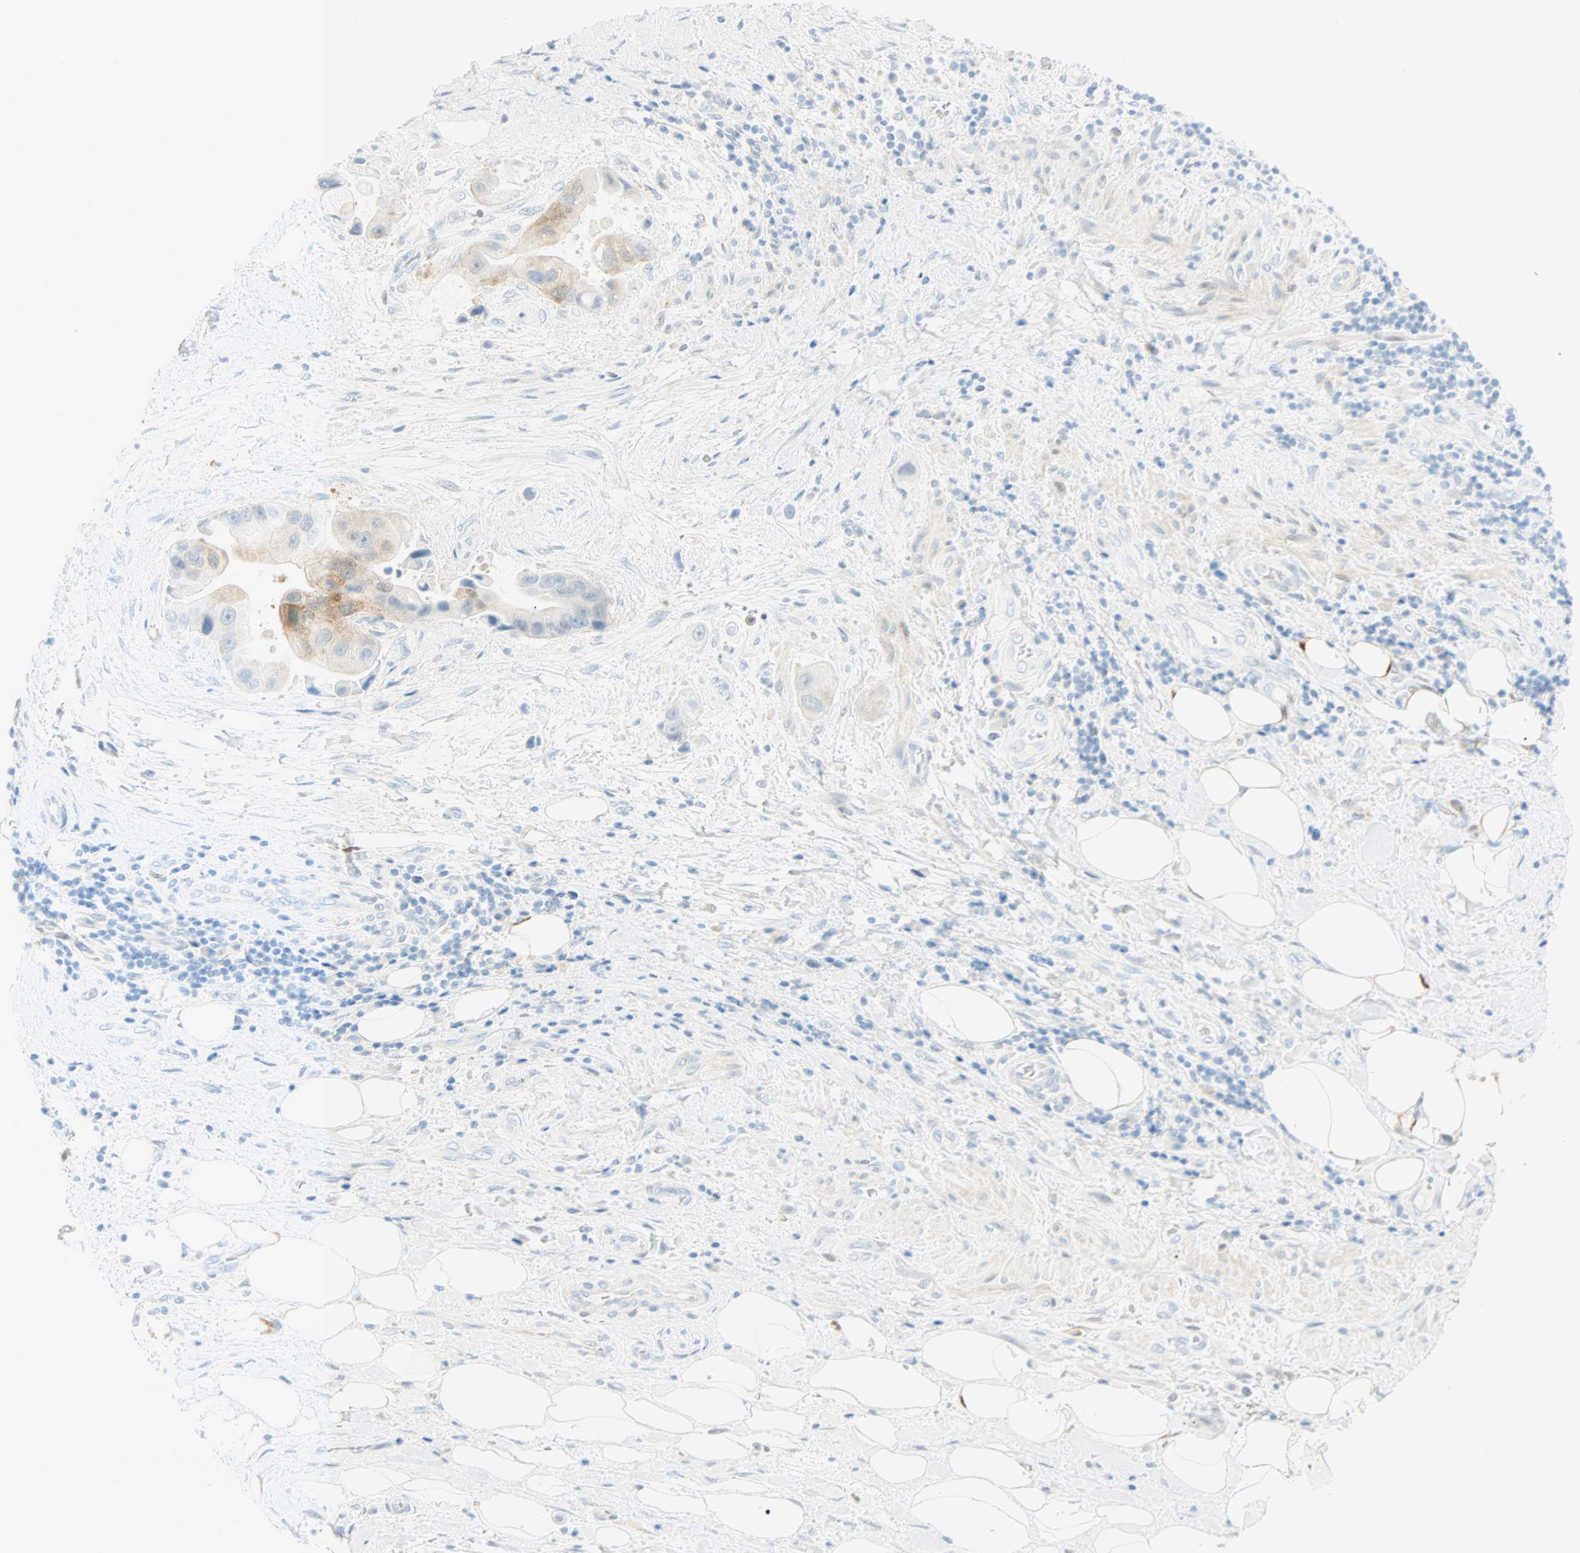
{"staining": {"intensity": "weak", "quantity": "<25%", "location": "cytoplasmic/membranous"}, "tissue": "liver cancer", "cell_type": "Tumor cells", "image_type": "cancer", "snomed": [{"axis": "morphology", "description": "Normal tissue, NOS"}, {"axis": "morphology", "description": "Cholangiocarcinoma"}, {"axis": "topography", "description": "Liver"}, {"axis": "topography", "description": "Peripheral nerve tissue"}], "caption": "Photomicrograph shows no significant protein expression in tumor cells of cholangiocarcinoma (liver).", "gene": "SELENBP1", "patient": {"sex": "male", "age": 50}}